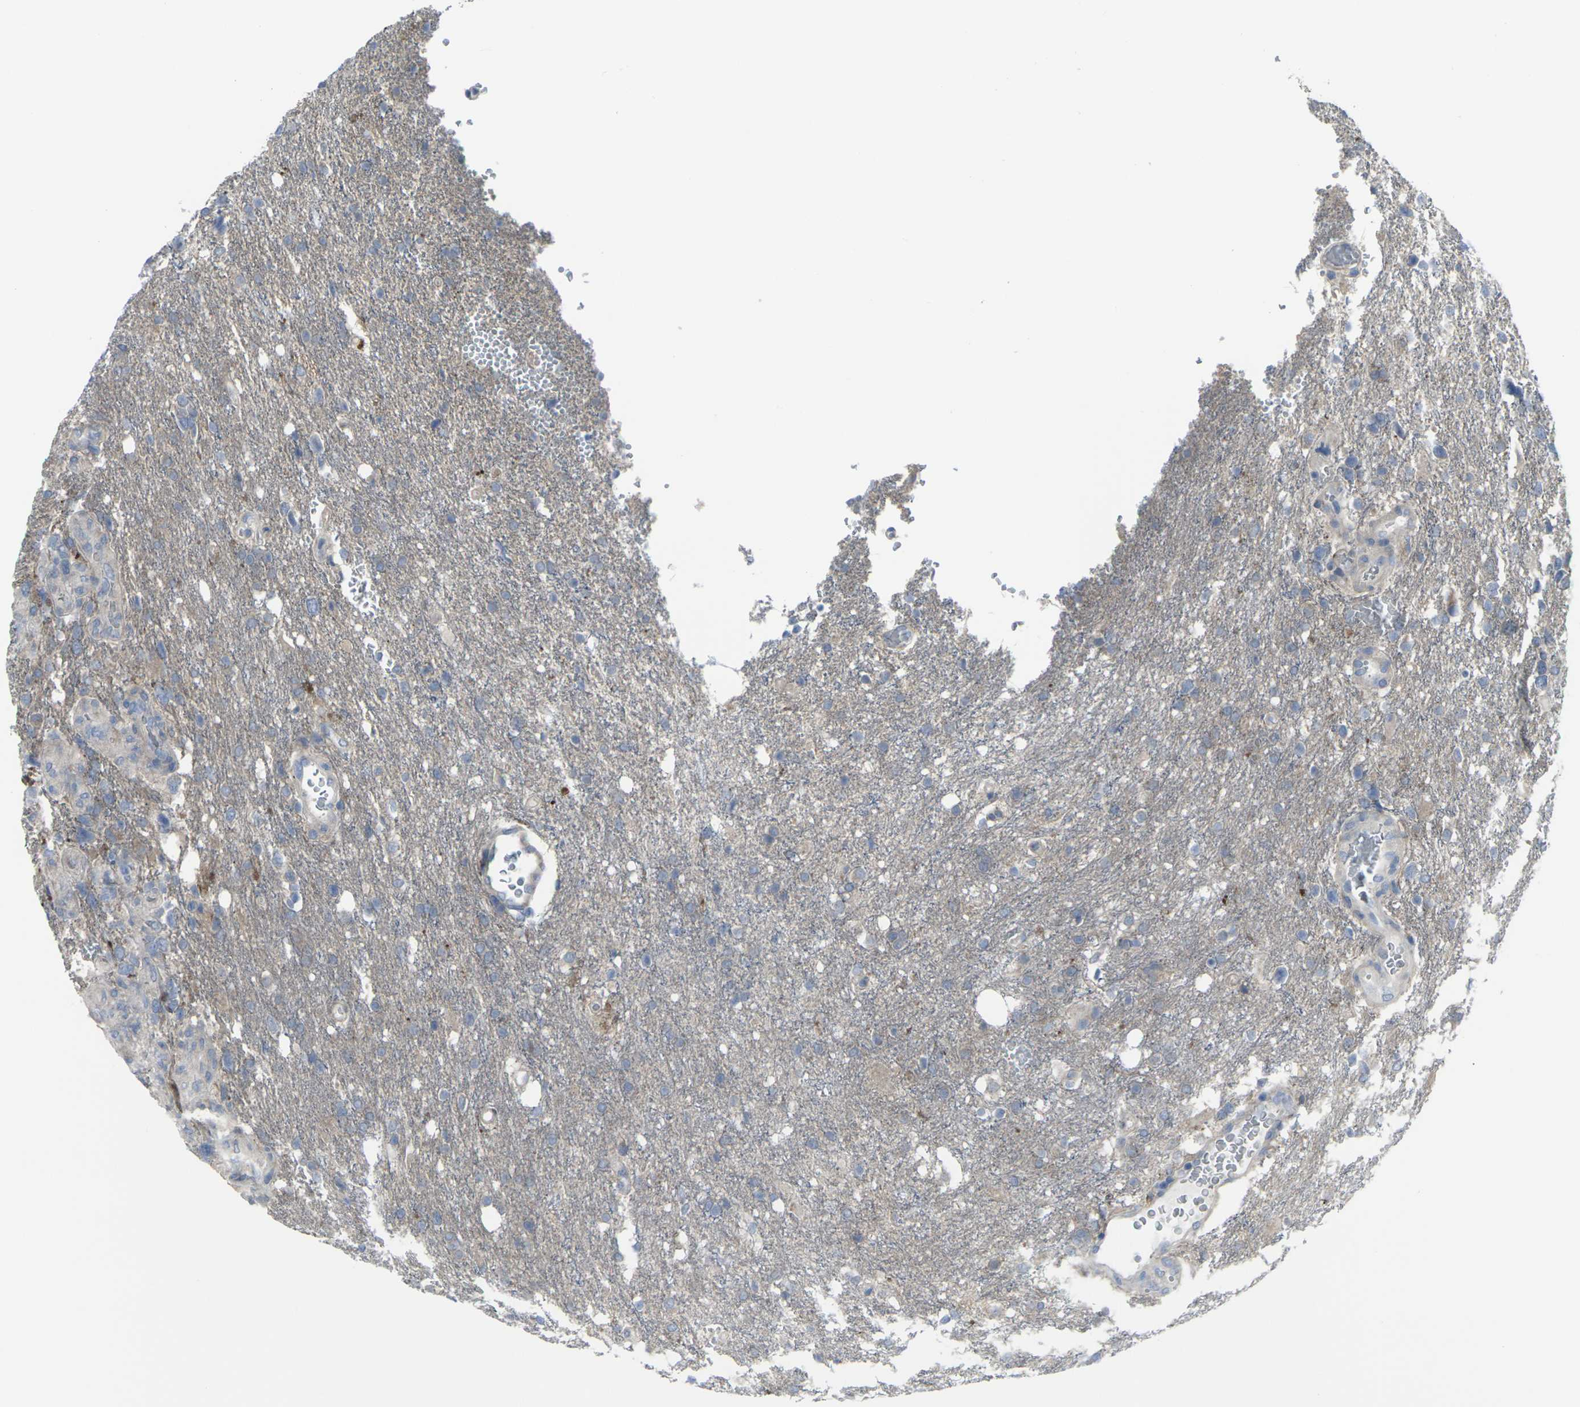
{"staining": {"intensity": "weak", "quantity": "<25%", "location": "cytoplasmic/membranous"}, "tissue": "glioma", "cell_type": "Tumor cells", "image_type": "cancer", "snomed": [{"axis": "morphology", "description": "Glioma, malignant, High grade"}, {"axis": "topography", "description": "Brain"}], "caption": "Tumor cells are negative for protein expression in human glioma. Nuclei are stained in blue.", "gene": "CCR10", "patient": {"sex": "female", "age": 58}}